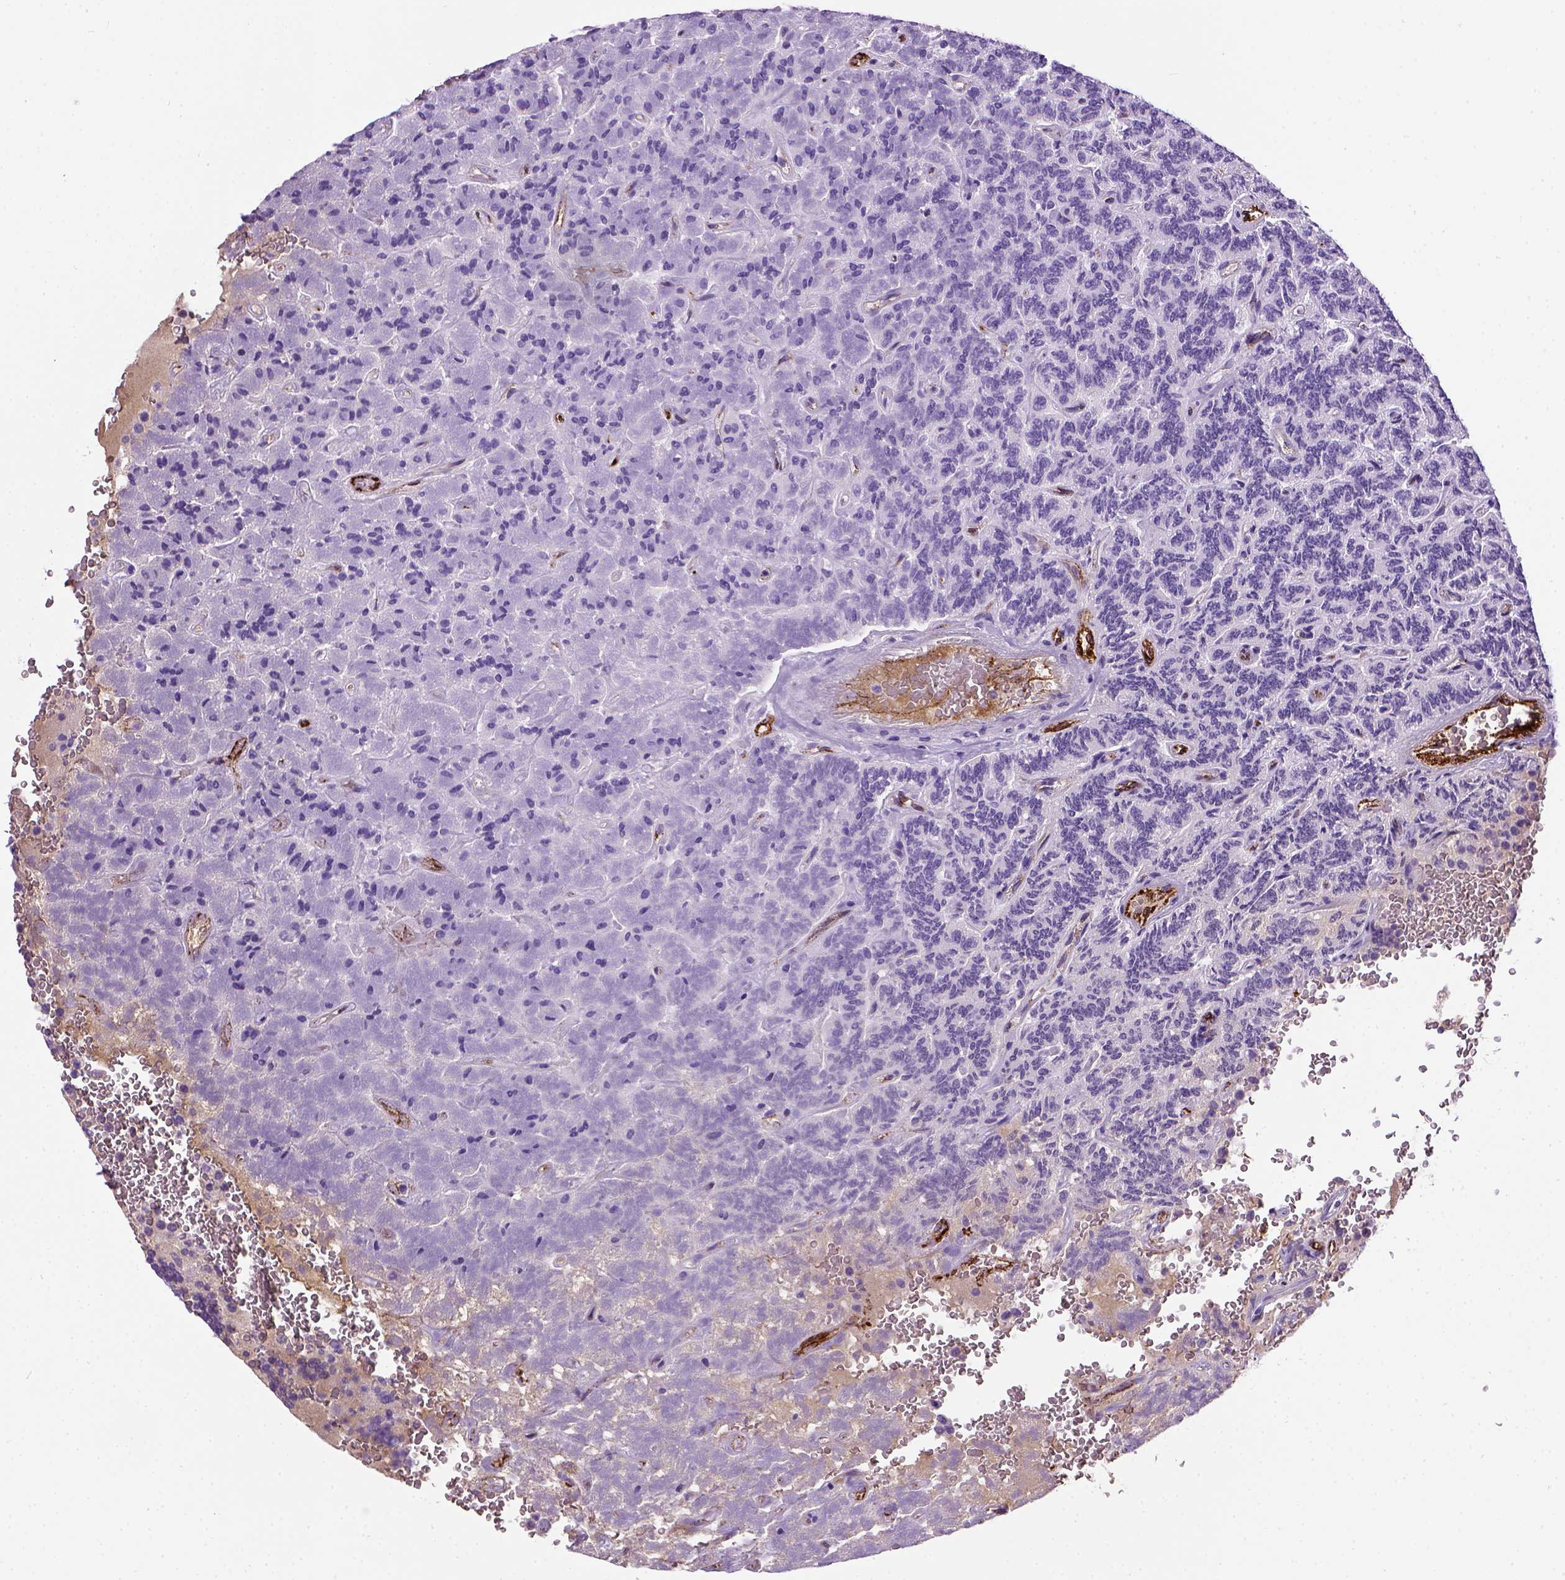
{"staining": {"intensity": "negative", "quantity": "none", "location": "none"}, "tissue": "carcinoid", "cell_type": "Tumor cells", "image_type": "cancer", "snomed": [{"axis": "morphology", "description": "Carcinoid, malignant, NOS"}, {"axis": "topography", "description": "Pancreas"}], "caption": "This is an immunohistochemistry micrograph of carcinoid. There is no positivity in tumor cells.", "gene": "VWF", "patient": {"sex": "male", "age": 36}}